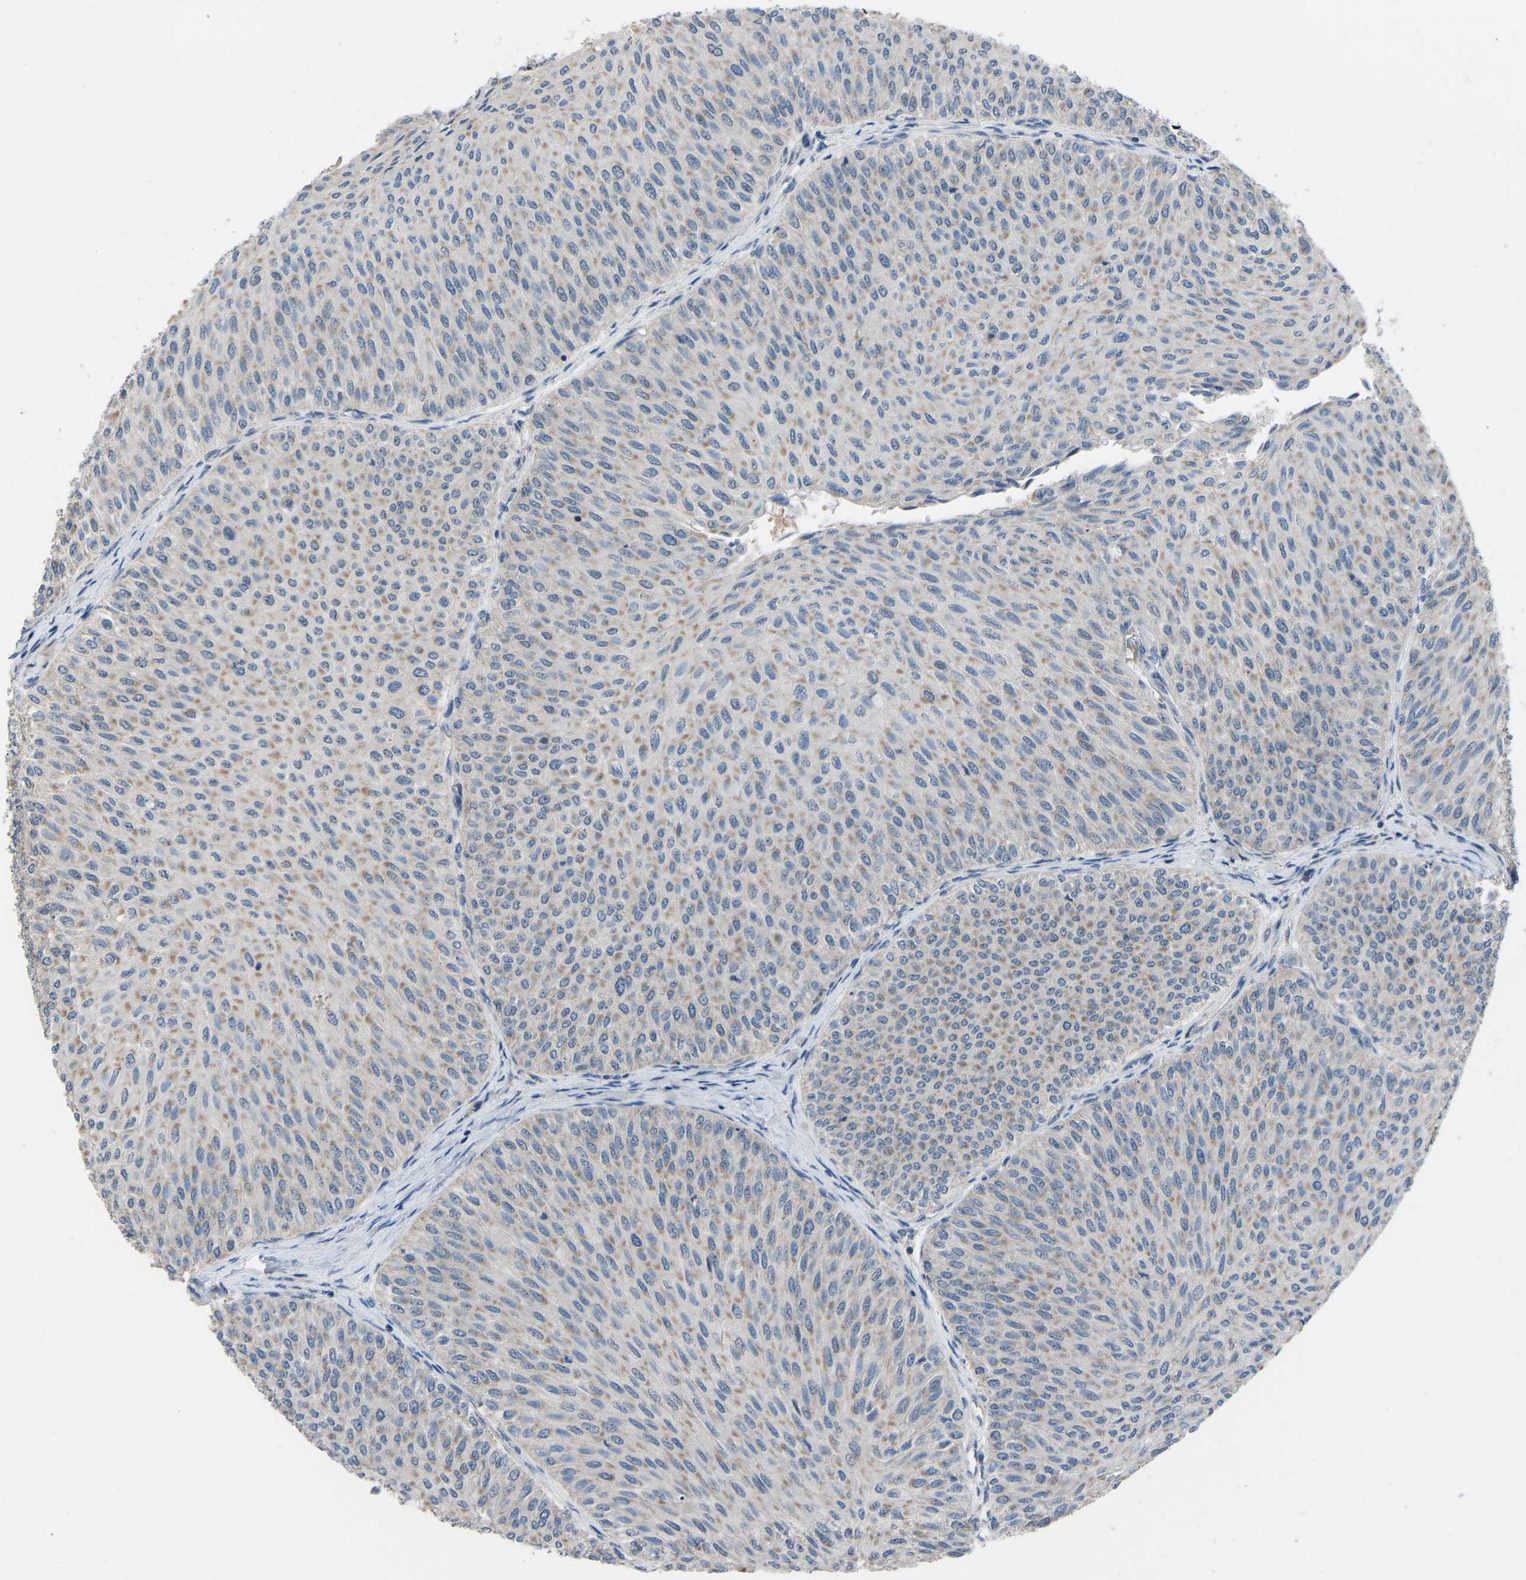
{"staining": {"intensity": "moderate", "quantity": "25%-75%", "location": "cytoplasmic/membranous"}, "tissue": "urothelial cancer", "cell_type": "Tumor cells", "image_type": "cancer", "snomed": [{"axis": "morphology", "description": "Urothelial carcinoma, Low grade"}, {"axis": "topography", "description": "Urinary bladder"}], "caption": "Immunohistochemical staining of urothelial carcinoma (low-grade) shows medium levels of moderate cytoplasmic/membranous staining in approximately 25%-75% of tumor cells. The protein is shown in brown color, while the nuclei are stained blue.", "gene": "CDK2AP1", "patient": {"sex": "male", "age": 78}}